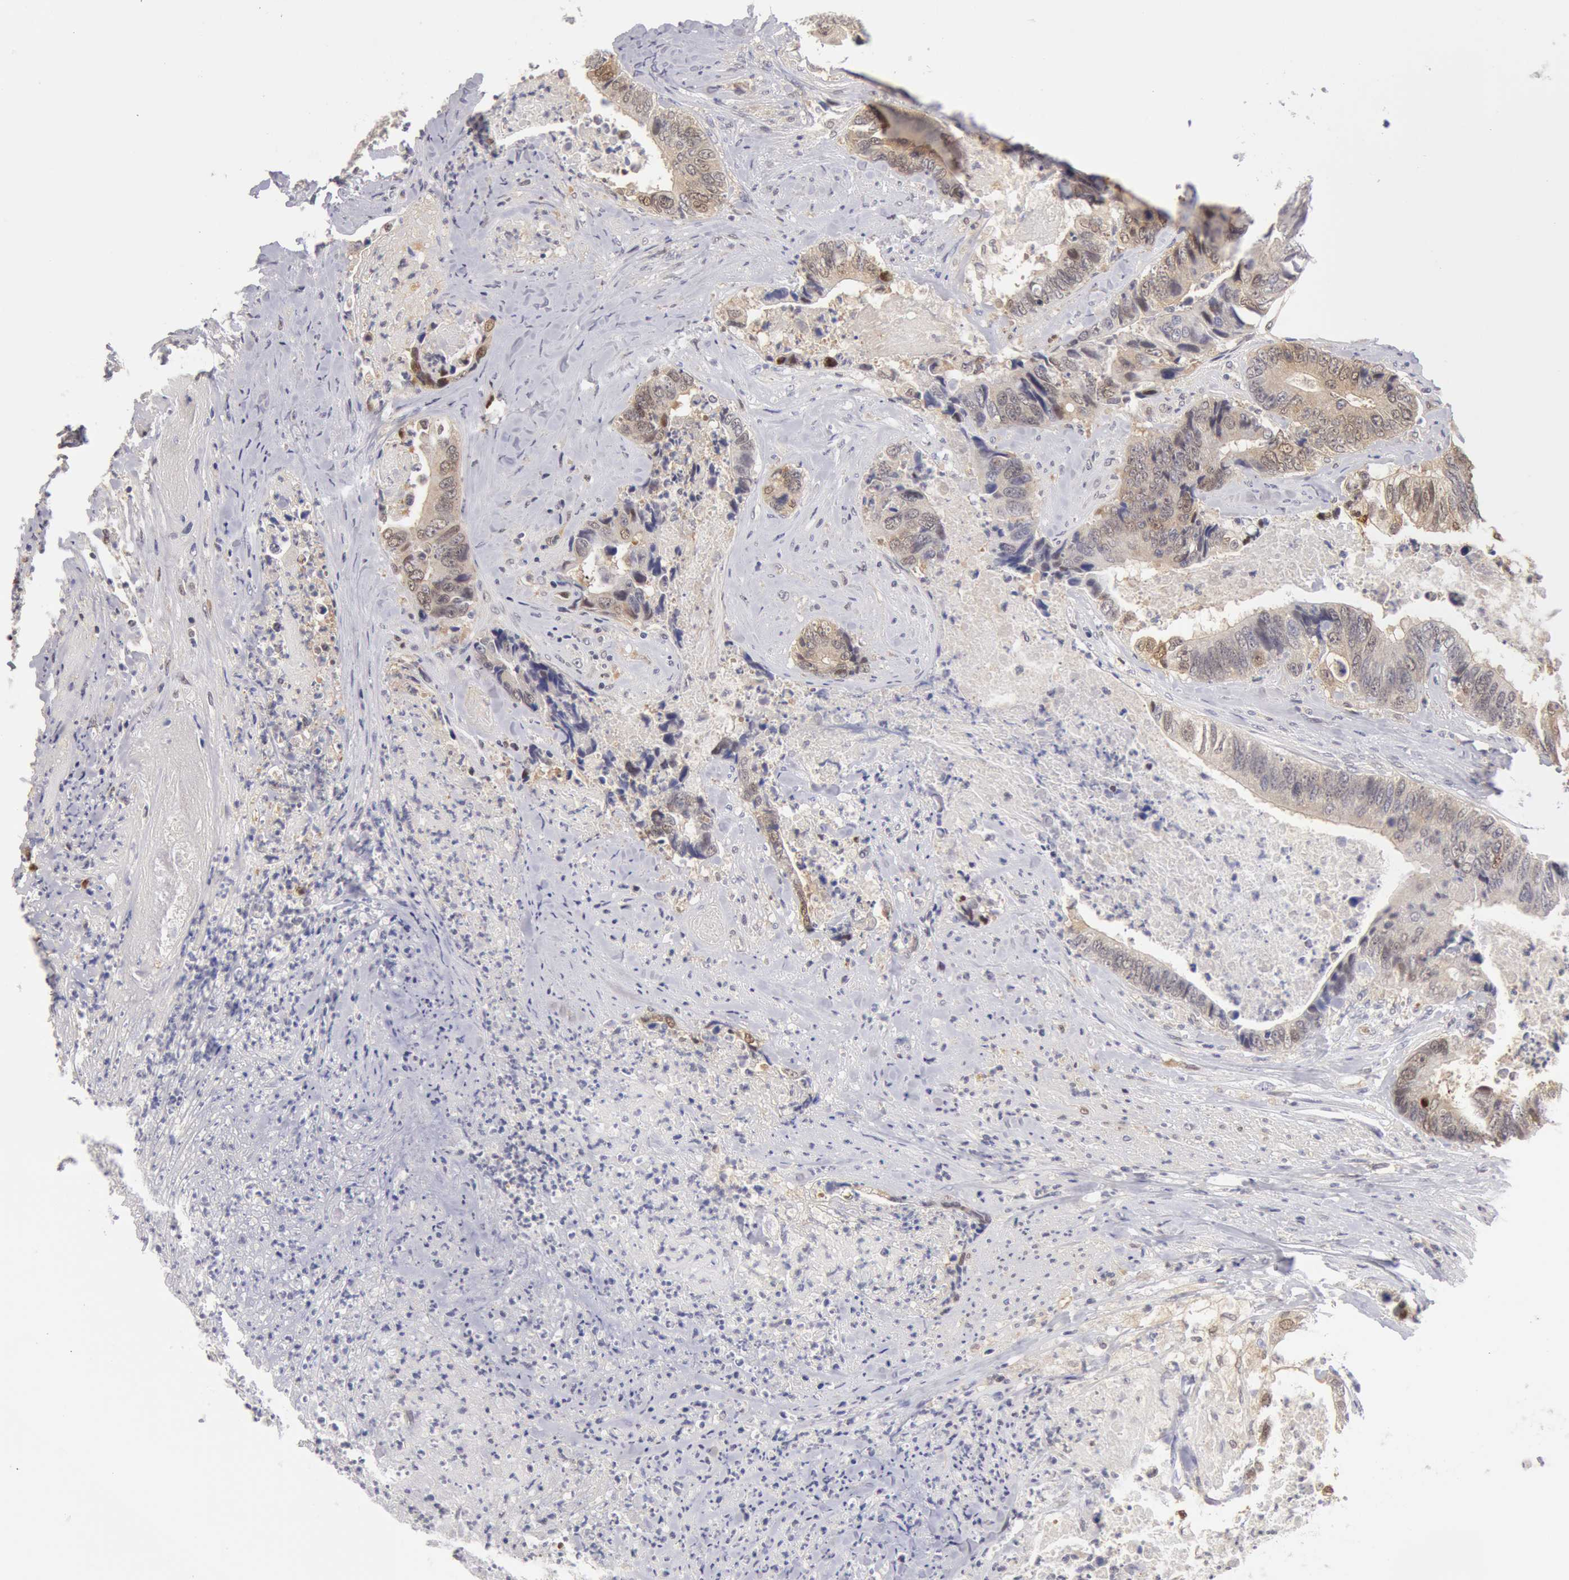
{"staining": {"intensity": "negative", "quantity": "none", "location": "none"}, "tissue": "colorectal cancer", "cell_type": "Tumor cells", "image_type": "cancer", "snomed": [{"axis": "morphology", "description": "Adenocarcinoma, NOS"}, {"axis": "topography", "description": "Rectum"}], "caption": "Tumor cells show no significant expression in colorectal adenocarcinoma.", "gene": "TXNRD1", "patient": {"sex": "female", "age": 65}}